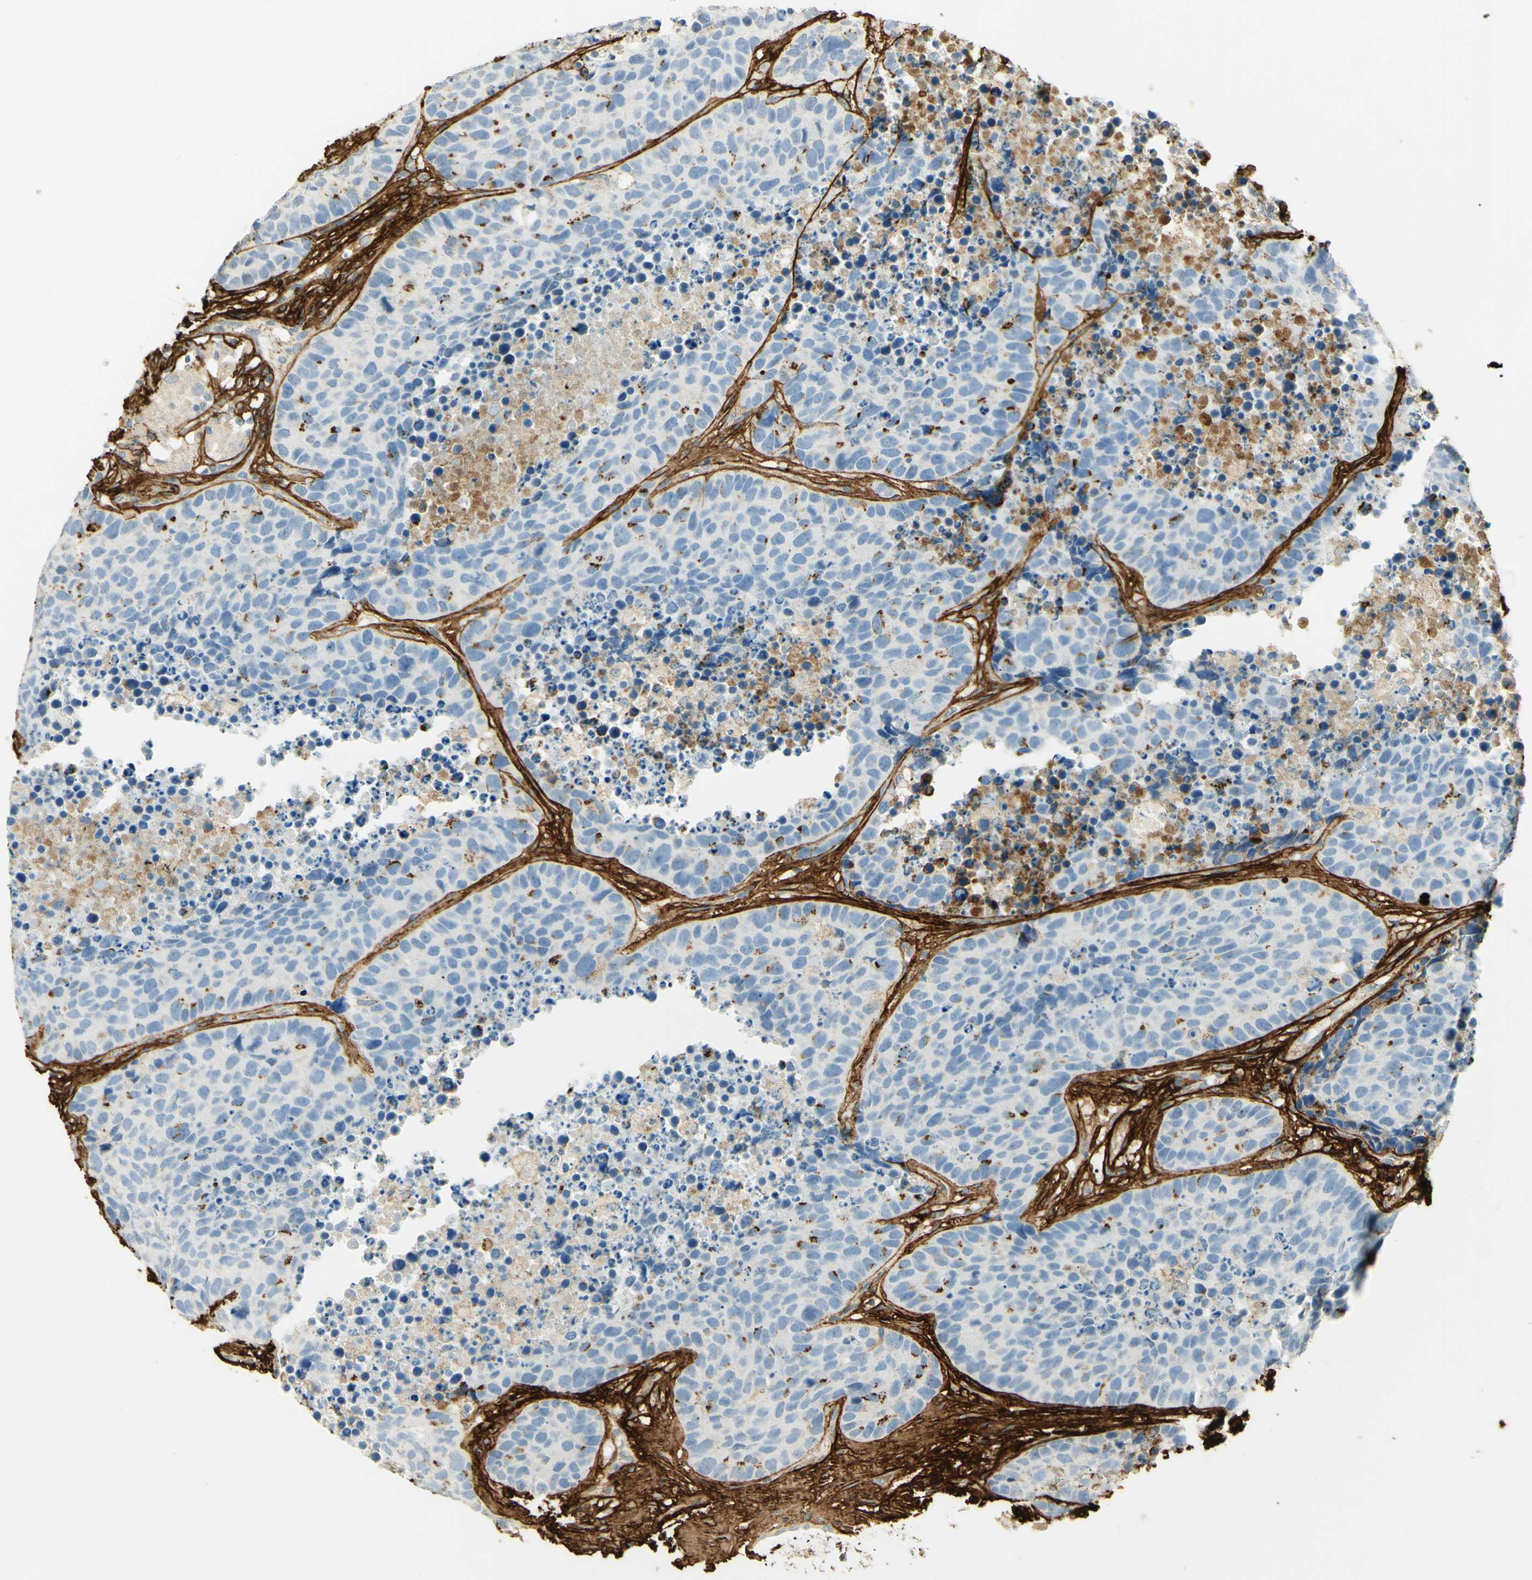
{"staining": {"intensity": "strong", "quantity": "<25%", "location": "cytoplasmic/membranous"}, "tissue": "carcinoid", "cell_type": "Tumor cells", "image_type": "cancer", "snomed": [{"axis": "morphology", "description": "Carcinoid, malignant, NOS"}, {"axis": "topography", "description": "Lung"}], "caption": "A brown stain highlights strong cytoplasmic/membranous expression of a protein in human carcinoid tumor cells.", "gene": "TNN", "patient": {"sex": "male", "age": 60}}